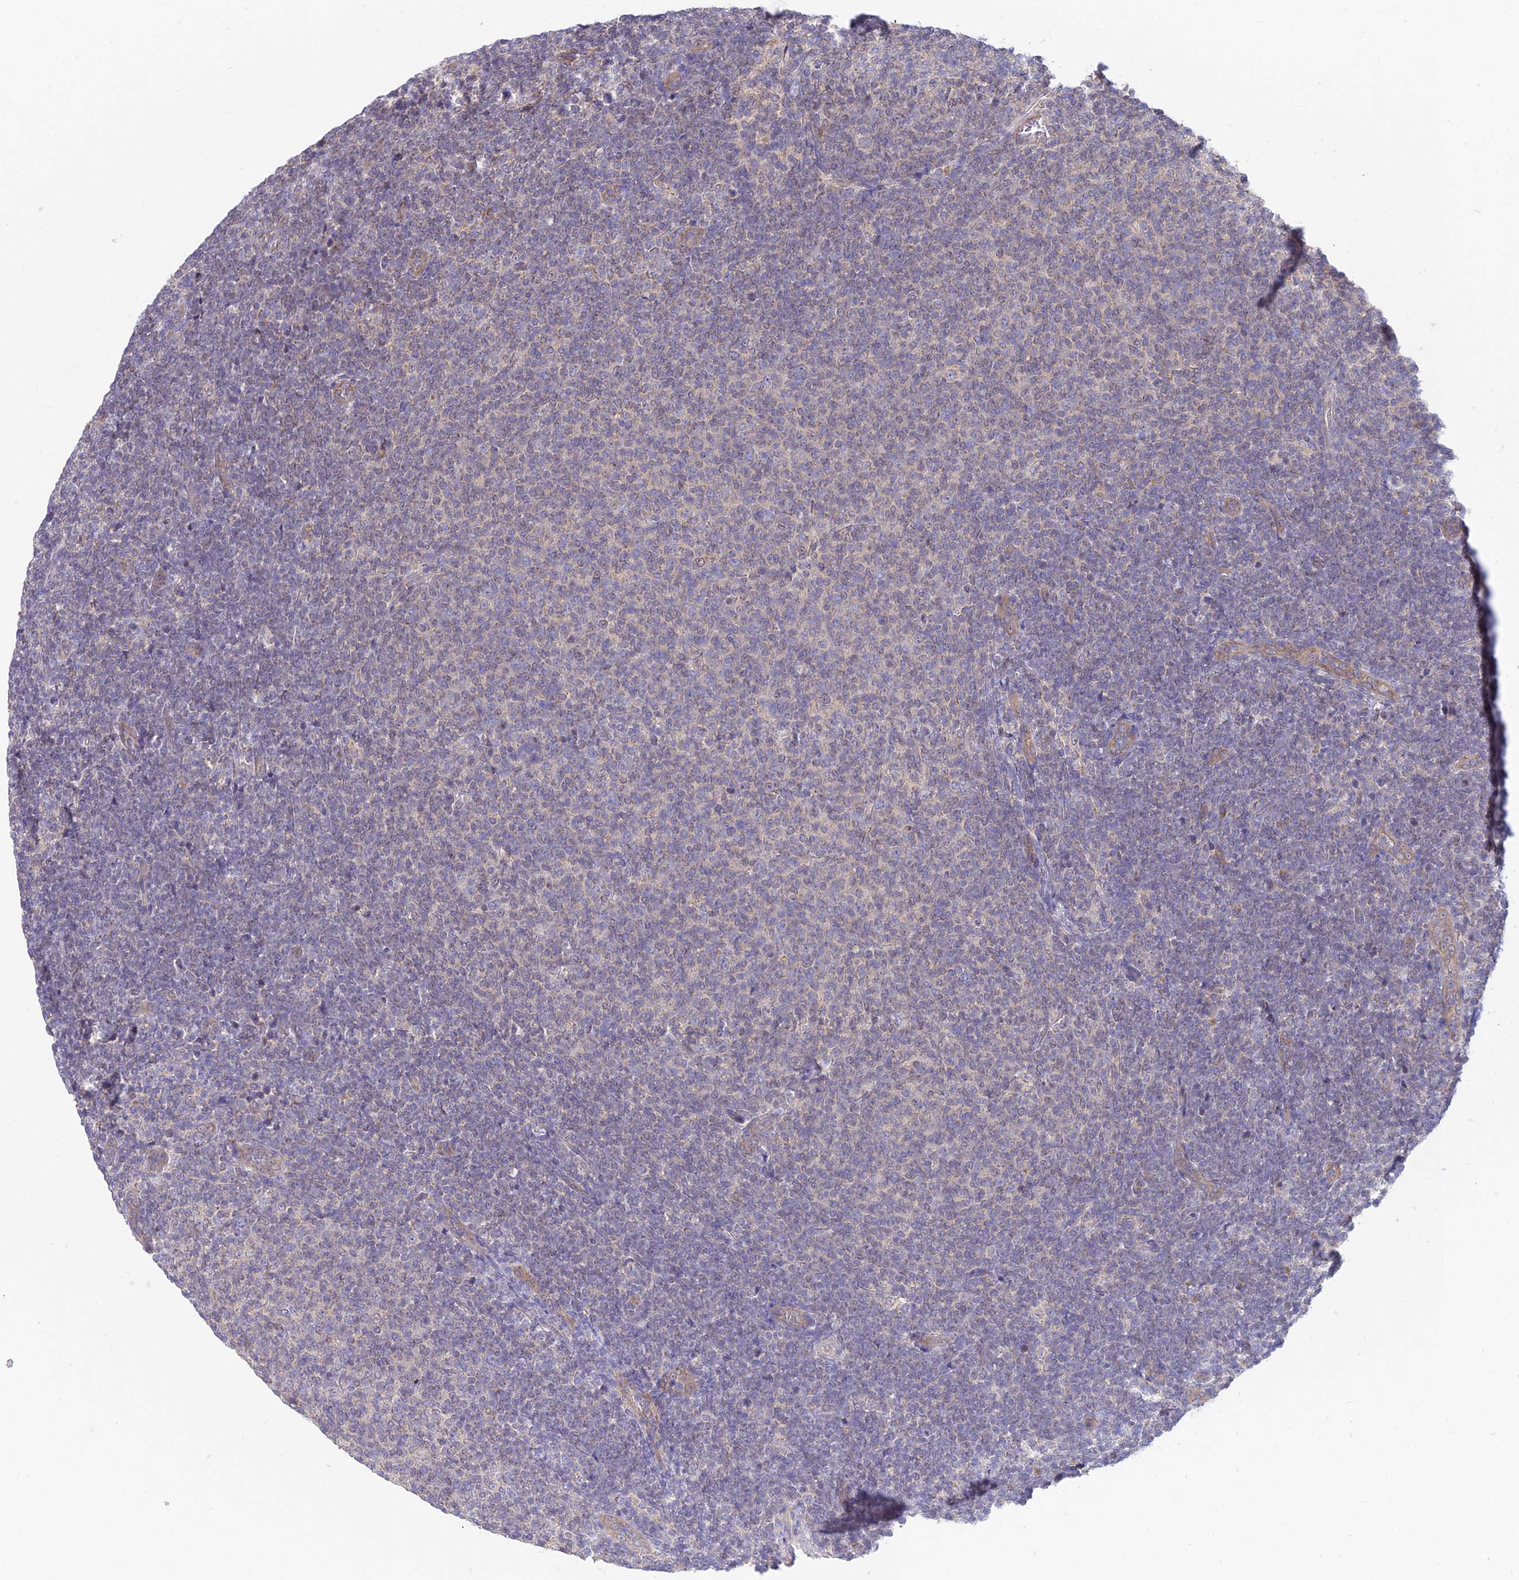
{"staining": {"intensity": "negative", "quantity": "none", "location": "none"}, "tissue": "lymphoma", "cell_type": "Tumor cells", "image_type": "cancer", "snomed": [{"axis": "morphology", "description": "Malignant lymphoma, non-Hodgkin's type, Low grade"}, {"axis": "topography", "description": "Lymph node"}], "caption": "IHC histopathology image of neoplastic tissue: human low-grade malignant lymphoma, non-Hodgkin's type stained with DAB demonstrates no significant protein staining in tumor cells.", "gene": "PZP", "patient": {"sex": "male", "age": 66}}